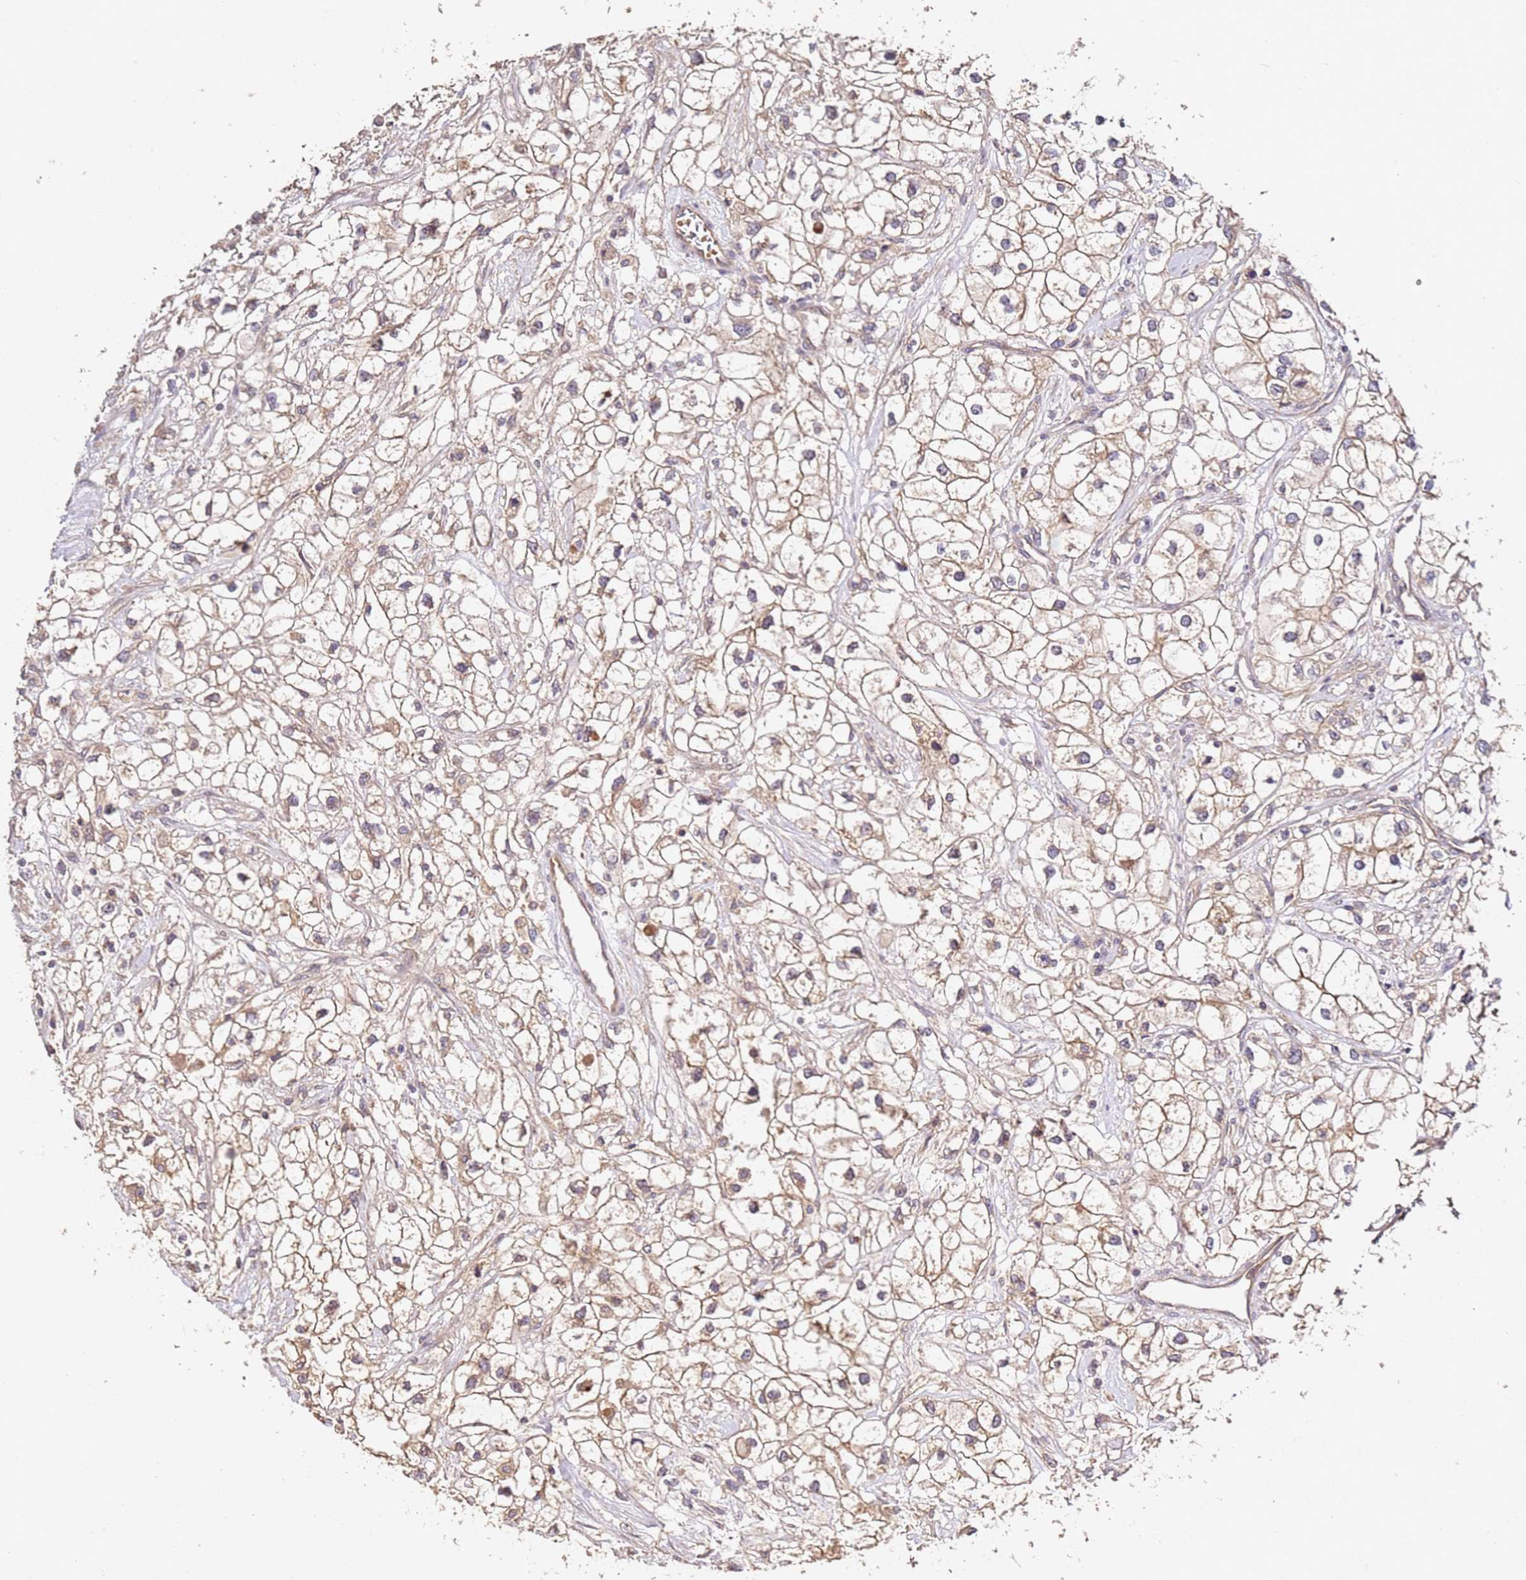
{"staining": {"intensity": "weak", "quantity": "25%-75%", "location": "cytoplasmic/membranous"}, "tissue": "renal cancer", "cell_type": "Tumor cells", "image_type": "cancer", "snomed": [{"axis": "morphology", "description": "Adenocarcinoma, NOS"}, {"axis": "topography", "description": "Kidney"}], "caption": "Adenocarcinoma (renal) tissue shows weak cytoplasmic/membranous staining in about 25%-75% of tumor cells, visualized by immunohistochemistry.", "gene": "OSBPL2", "patient": {"sex": "male", "age": 59}}